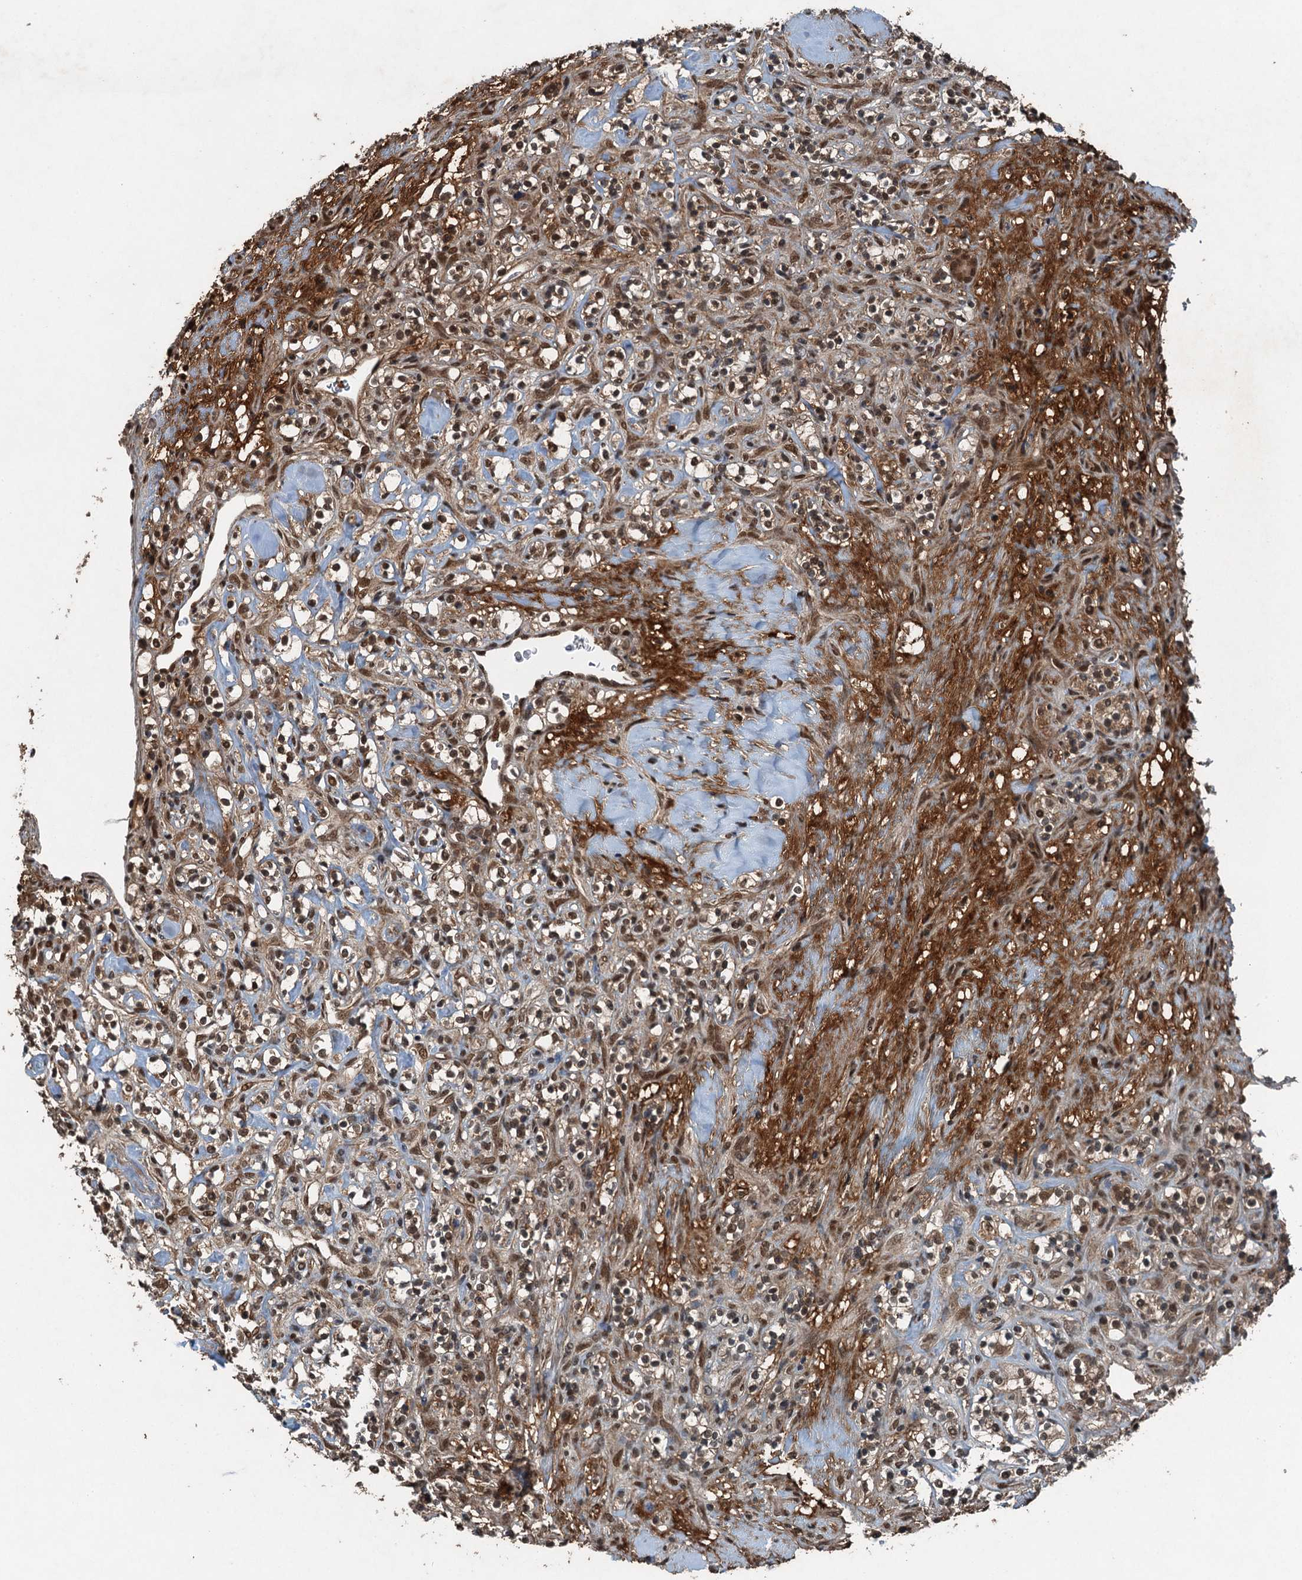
{"staining": {"intensity": "moderate", "quantity": ">75%", "location": "nuclear"}, "tissue": "renal cancer", "cell_type": "Tumor cells", "image_type": "cancer", "snomed": [{"axis": "morphology", "description": "Adenocarcinoma, NOS"}, {"axis": "topography", "description": "Kidney"}], "caption": "Immunohistochemistry staining of renal adenocarcinoma, which reveals medium levels of moderate nuclear staining in about >75% of tumor cells indicating moderate nuclear protein staining. The staining was performed using DAB (brown) for protein detection and nuclei were counterstained in hematoxylin (blue).", "gene": "UBXN6", "patient": {"sex": "male", "age": 77}}